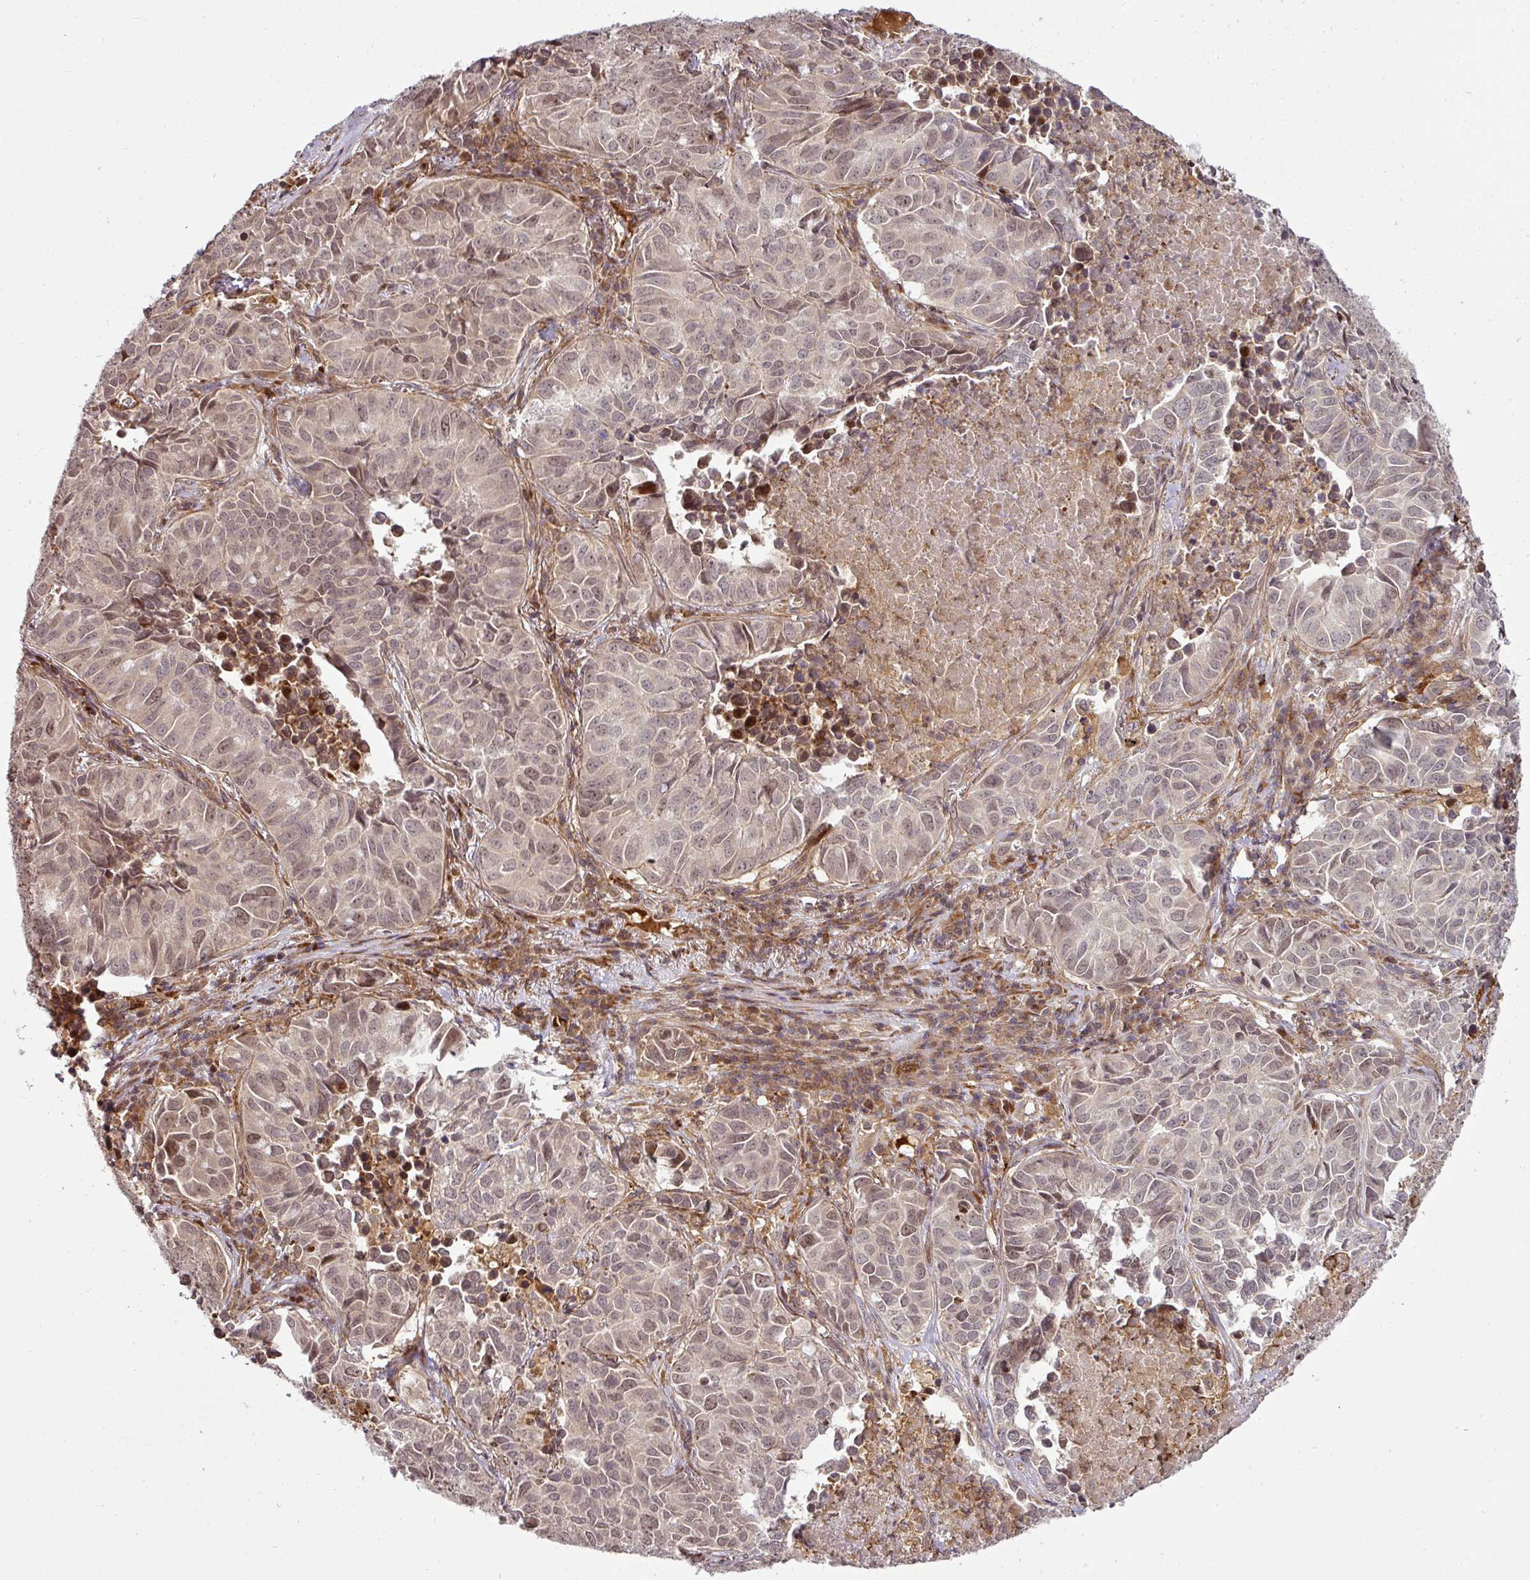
{"staining": {"intensity": "moderate", "quantity": ">75%", "location": "nuclear"}, "tissue": "lung cancer", "cell_type": "Tumor cells", "image_type": "cancer", "snomed": [{"axis": "morphology", "description": "Adenocarcinoma, NOS"}, {"axis": "topography", "description": "Lung"}], "caption": "A high-resolution photomicrograph shows immunohistochemistry staining of adenocarcinoma (lung), which exhibits moderate nuclear positivity in approximately >75% of tumor cells. (Brightfield microscopy of DAB IHC at high magnification).", "gene": "ATAT1", "patient": {"sex": "female", "age": 50}}